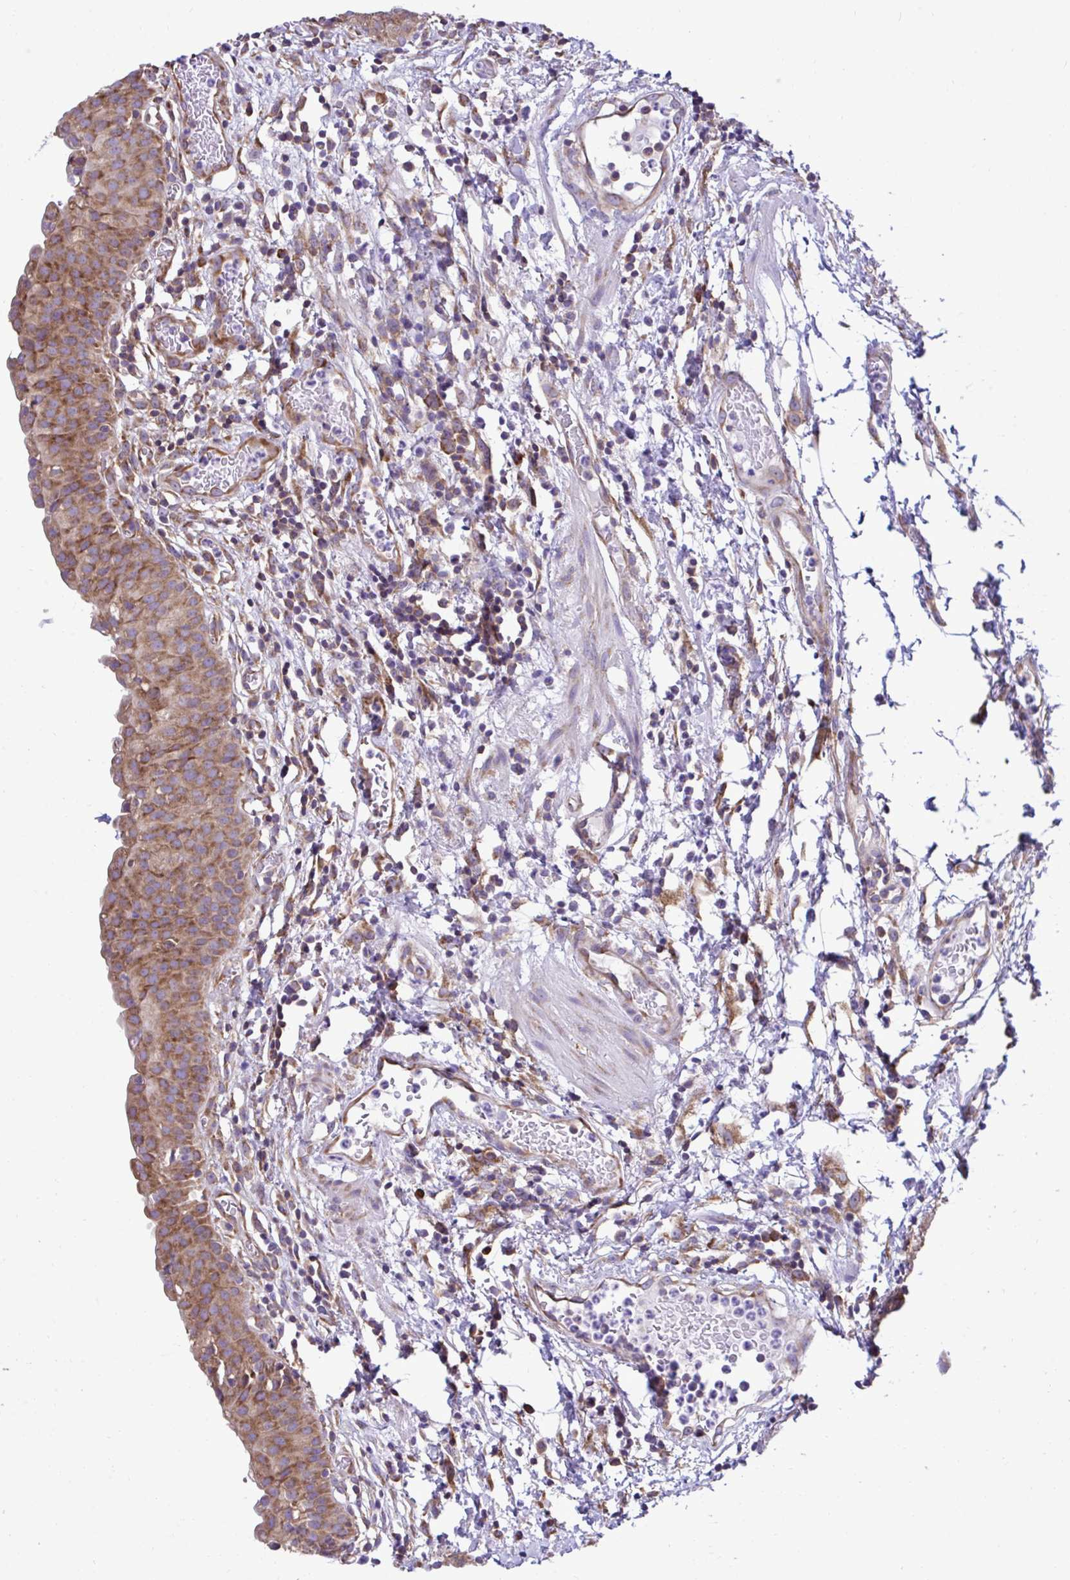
{"staining": {"intensity": "moderate", "quantity": ">75%", "location": "cytoplasmic/membranous"}, "tissue": "urinary bladder", "cell_type": "Urothelial cells", "image_type": "normal", "snomed": [{"axis": "morphology", "description": "Normal tissue, NOS"}, {"axis": "morphology", "description": "Inflammation, NOS"}, {"axis": "topography", "description": "Urinary bladder"}], "caption": "Immunohistochemical staining of unremarkable human urinary bladder shows moderate cytoplasmic/membranous protein staining in approximately >75% of urothelial cells.", "gene": "RPL7", "patient": {"sex": "male", "age": 57}}